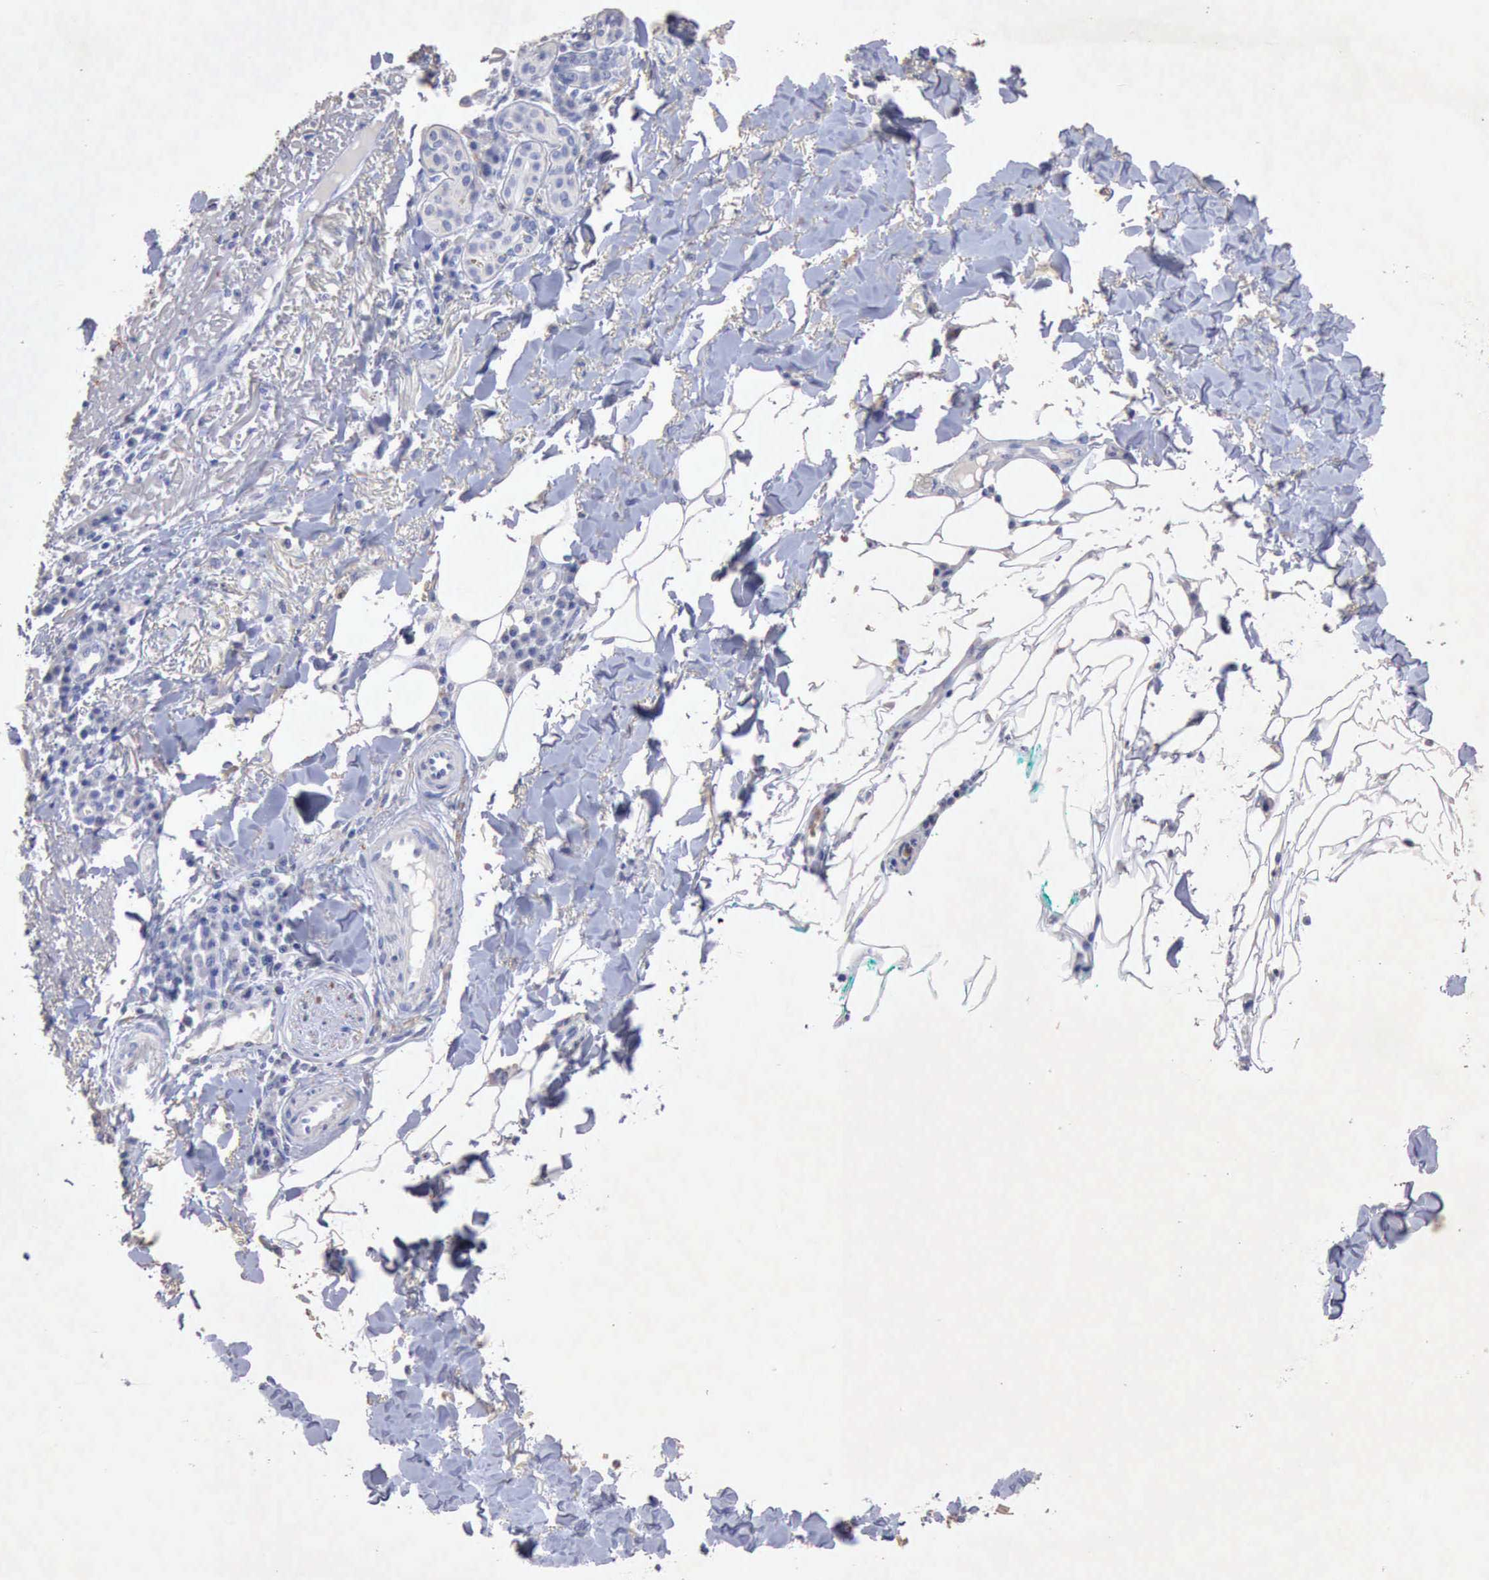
{"staining": {"intensity": "negative", "quantity": "none", "location": "none"}, "tissue": "skin cancer", "cell_type": "Tumor cells", "image_type": "cancer", "snomed": [{"axis": "morphology", "description": "Basal cell carcinoma"}, {"axis": "topography", "description": "Skin"}], "caption": "DAB (3,3'-diaminobenzidine) immunohistochemical staining of human skin basal cell carcinoma reveals no significant staining in tumor cells. (DAB immunohistochemistry (IHC), high magnification).", "gene": "KRT6B", "patient": {"sex": "female", "age": 89}}